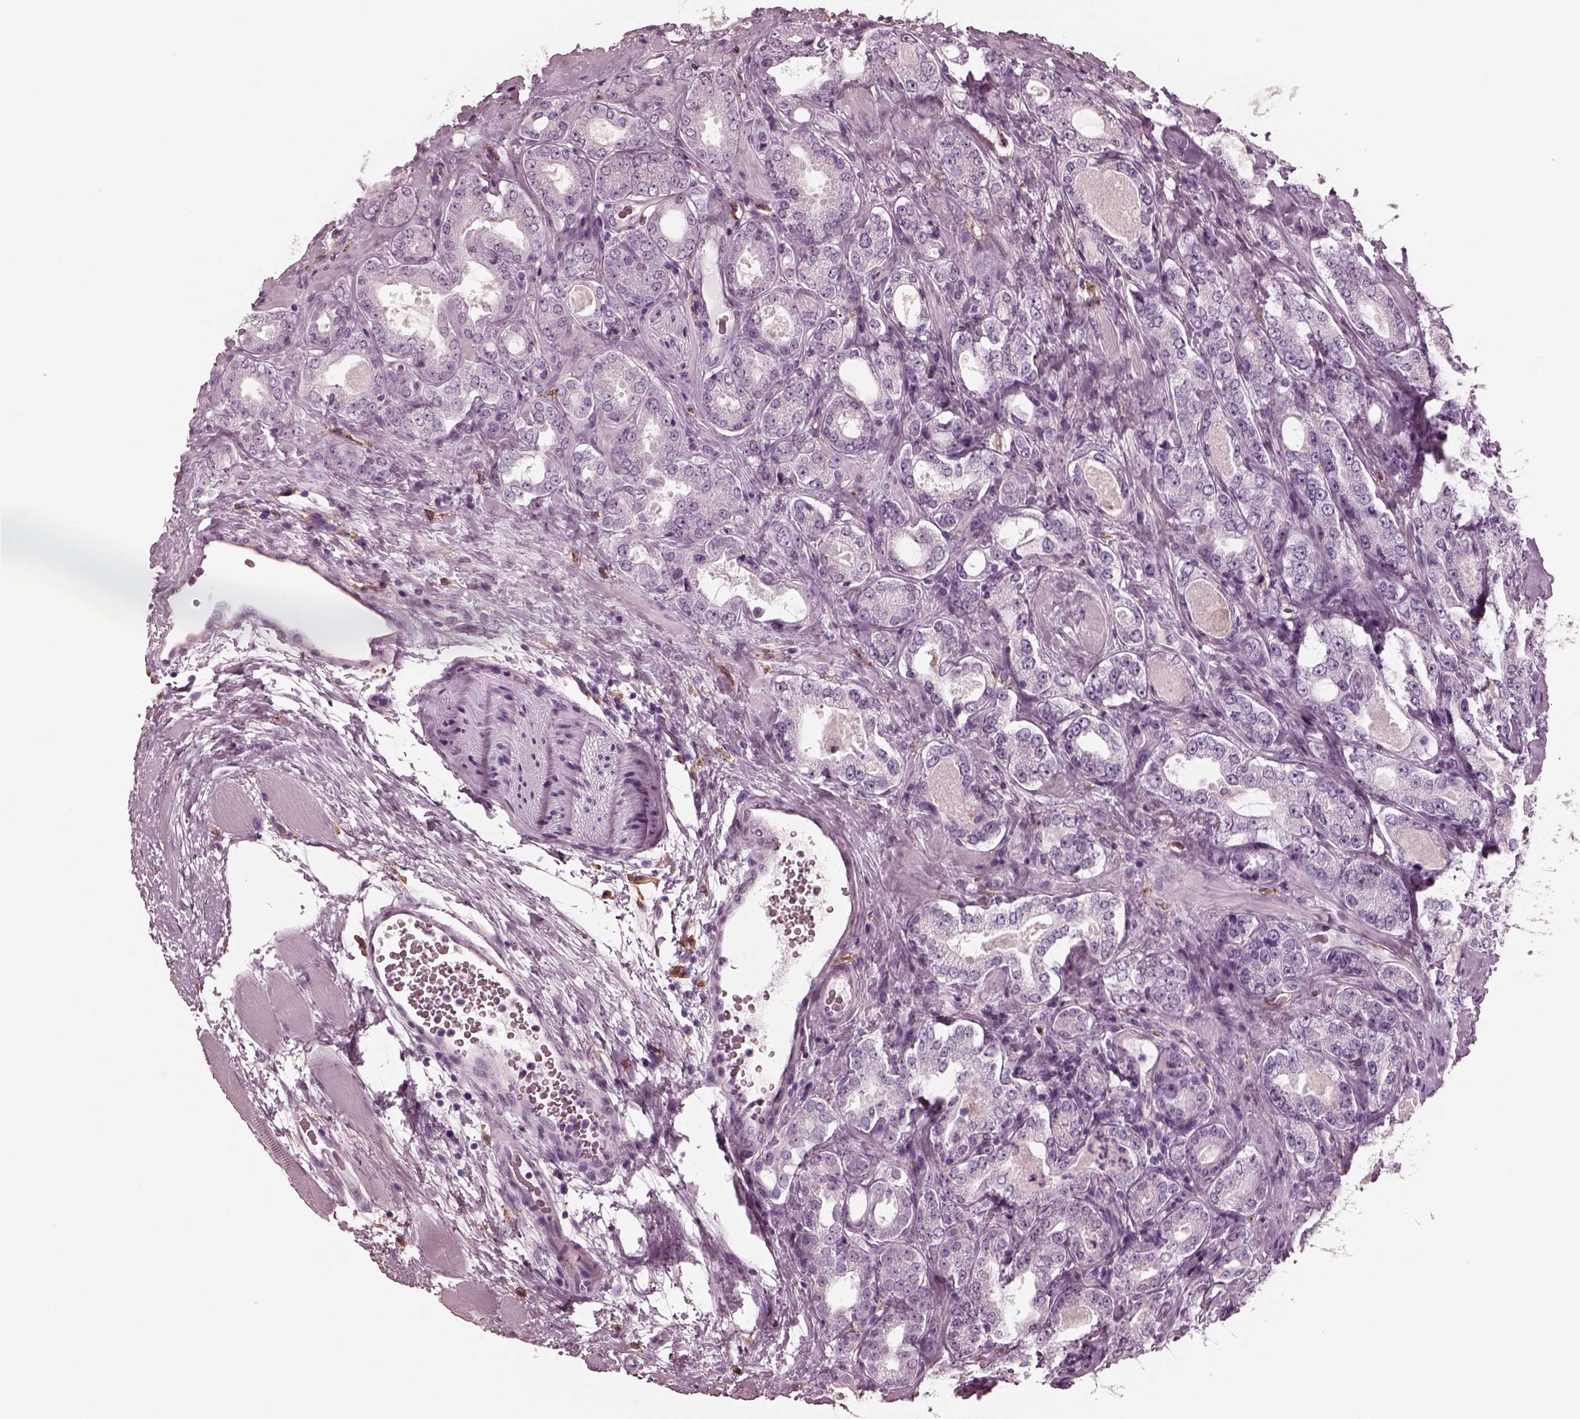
{"staining": {"intensity": "negative", "quantity": "none", "location": "none"}, "tissue": "prostate cancer", "cell_type": "Tumor cells", "image_type": "cancer", "snomed": [{"axis": "morphology", "description": "Adenocarcinoma, NOS"}, {"axis": "topography", "description": "Prostate"}], "caption": "There is no significant staining in tumor cells of adenocarcinoma (prostate).", "gene": "CGA", "patient": {"sex": "male", "age": 64}}